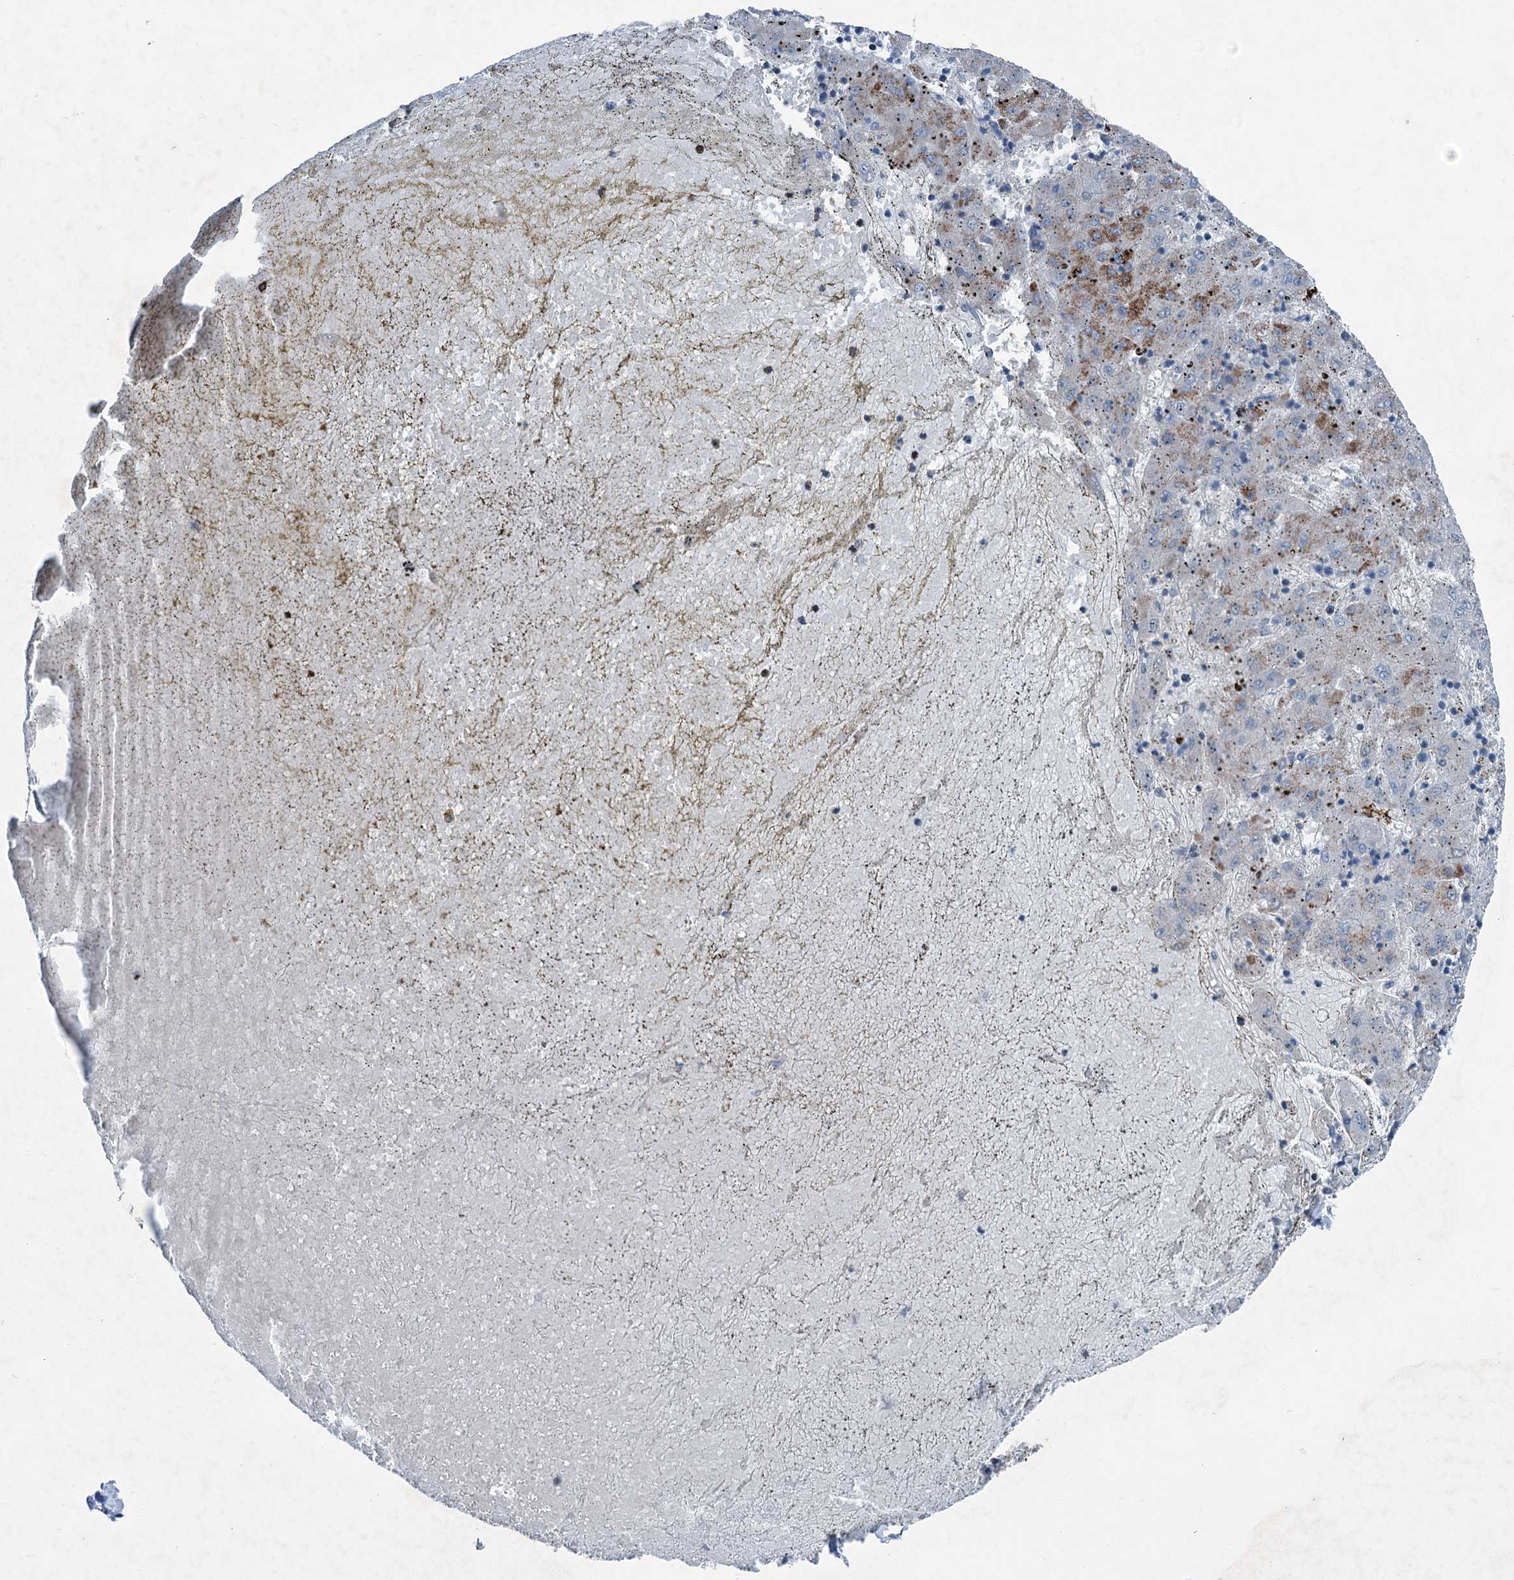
{"staining": {"intensity": "moderate", "quantity": "<25%", "location": "cytoplasmic/membranous"}, "tissue": "liver cancer", "cell_type": "Tumor cells", "image_type": "cancer", "snomed": [{"axis": "morphology", "description": "Carcinoma, Hepatocellular, NOS"}, {"axis": "topography", "description": "Liver"}], "caption": "IHC of human liver cancer exhibits low levels of moderate cytoplasmic/membranous positivity in approximately <25% of tumor cells.", "gene": "ELP4", "patient": {"sex": "male", "age": 72}}